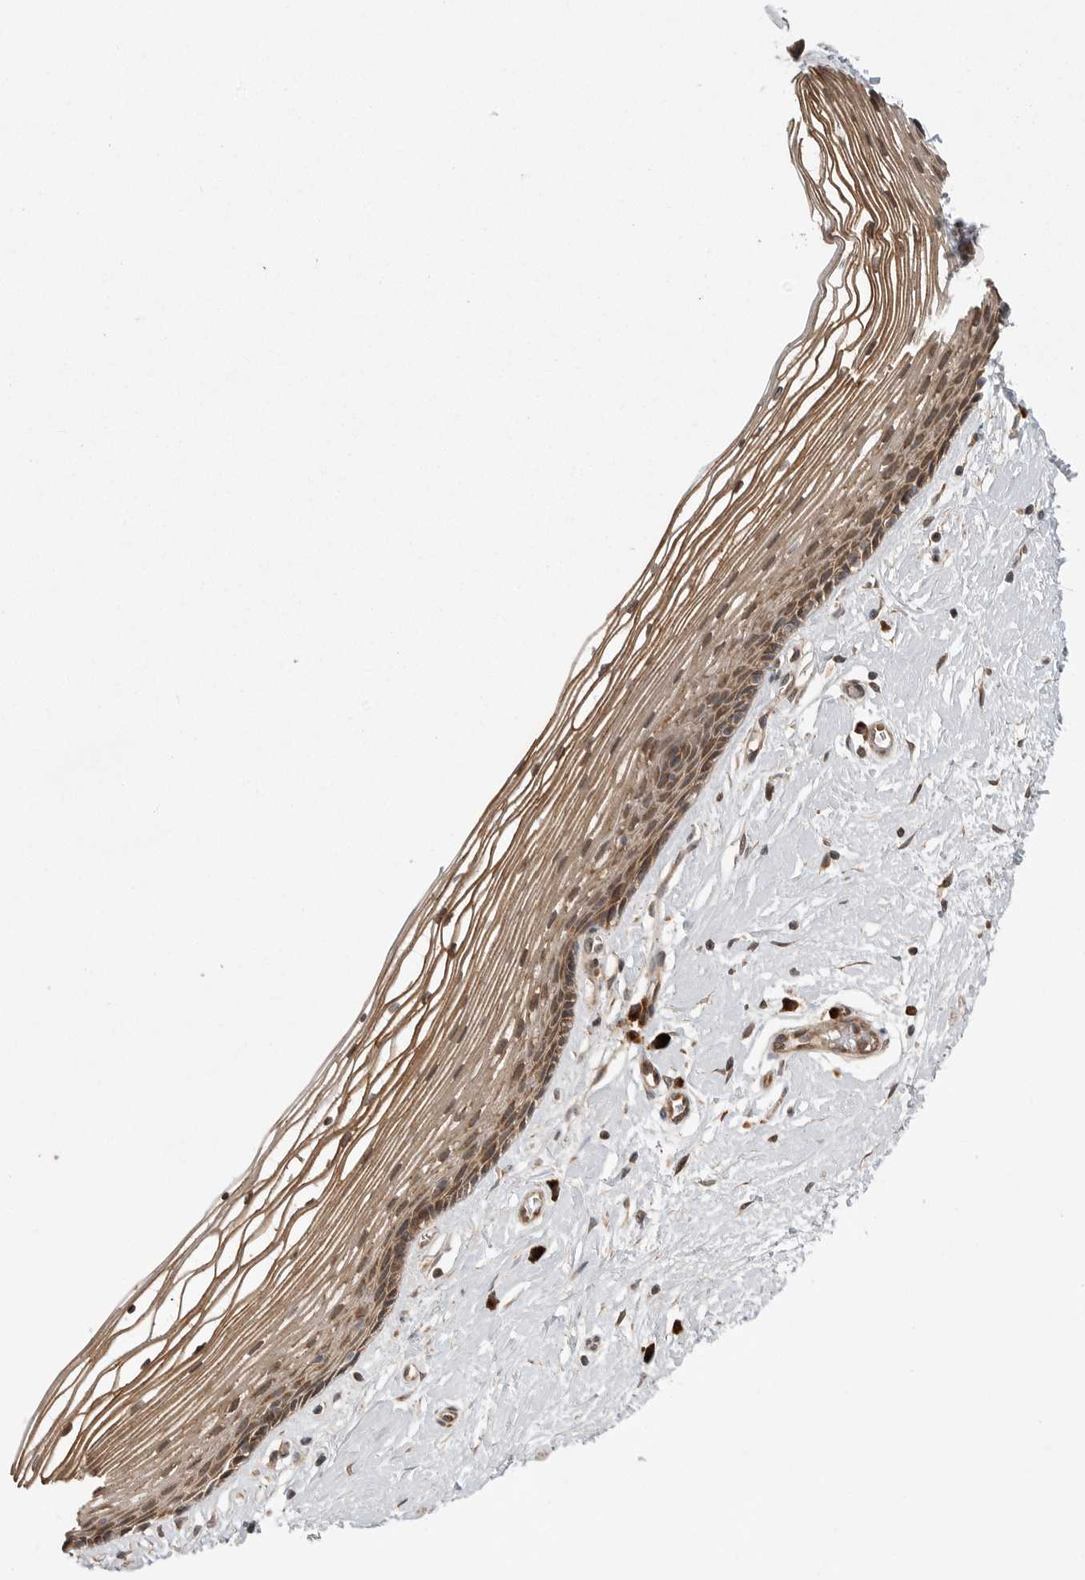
{"staining": {"intensity": "moderate", "quantity": ">75%", "location": "cytoplasmic/membranous"}, "tissue": "vagina", "cell_type": "Squamous epithelial cells", "image_type": "normal", "snomed": [{"axis": "morphology", "description": "Normal tissue, NOS"}, {"axis": "topography", "description": "Vagina"}], "caption": "Squamous epithelial cells reveal medium levels of moderate cytoplasmic/membranous staining in approximately >75% of cells in benign vagina.", "gene": "OXR1", "patient": {"sex": "female", "age": 46}}